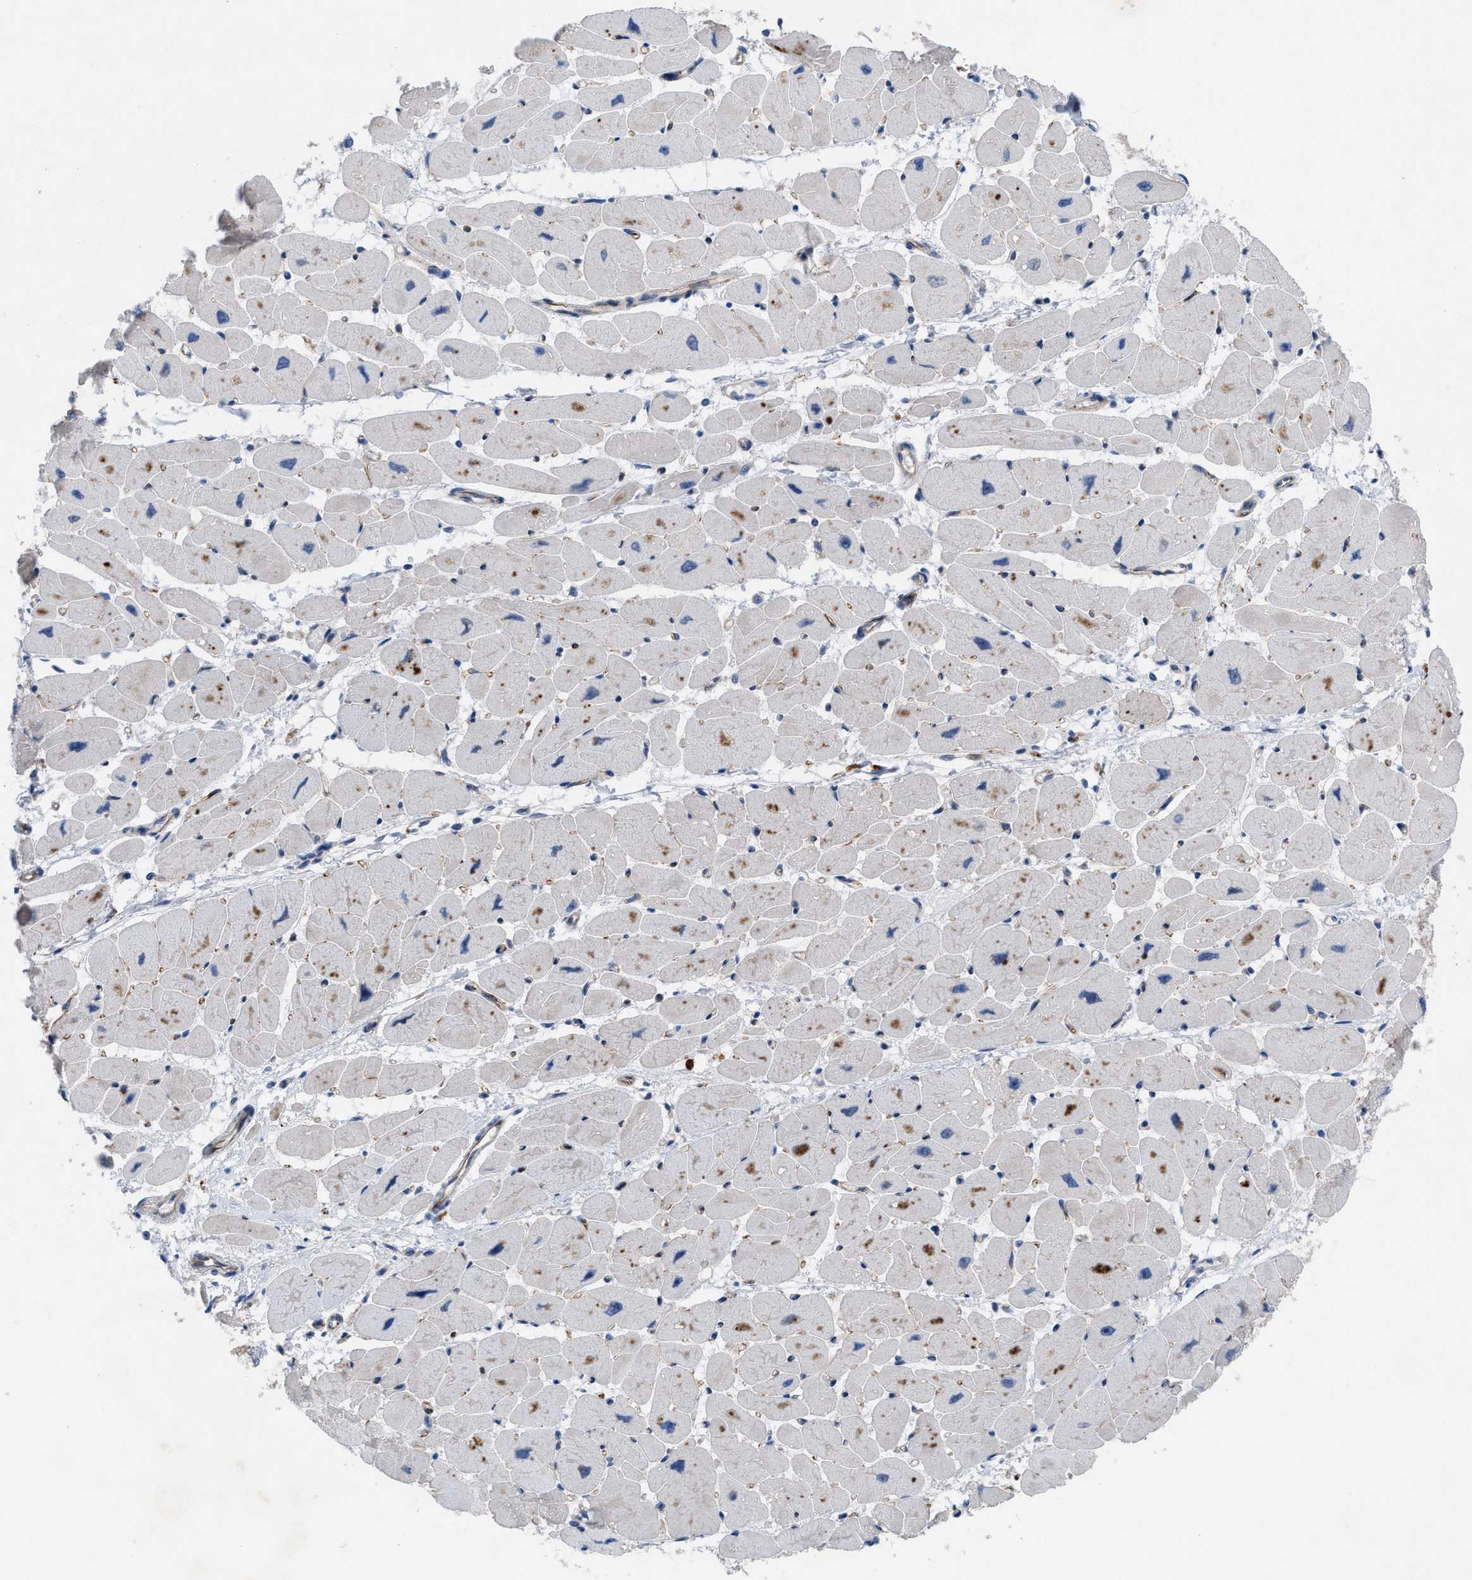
{"staining": {"intensity": "moderate", "quantity": "25%-75%", "location": "cytoplasmic/membranous"}, "tissue": "heart muscle", "cell_type": "Cardiomyocytes", "image_type": "normal", "snomed": [{"axis": "morphology", "description": "Normal tissue, NOS"}, {"axis": "topography", "description": "Heart"}], "caption": "A medium amount of moderate cytoplasmic/membranous positivity is appreciated in about 25%-75% of cardiomyocytes in benign heart muscle. (brown staining indicates protein expression, while blue staining denotes nuclei).", "gene": "IL17RE", "patient": {"sex": "female", "age": 54}}